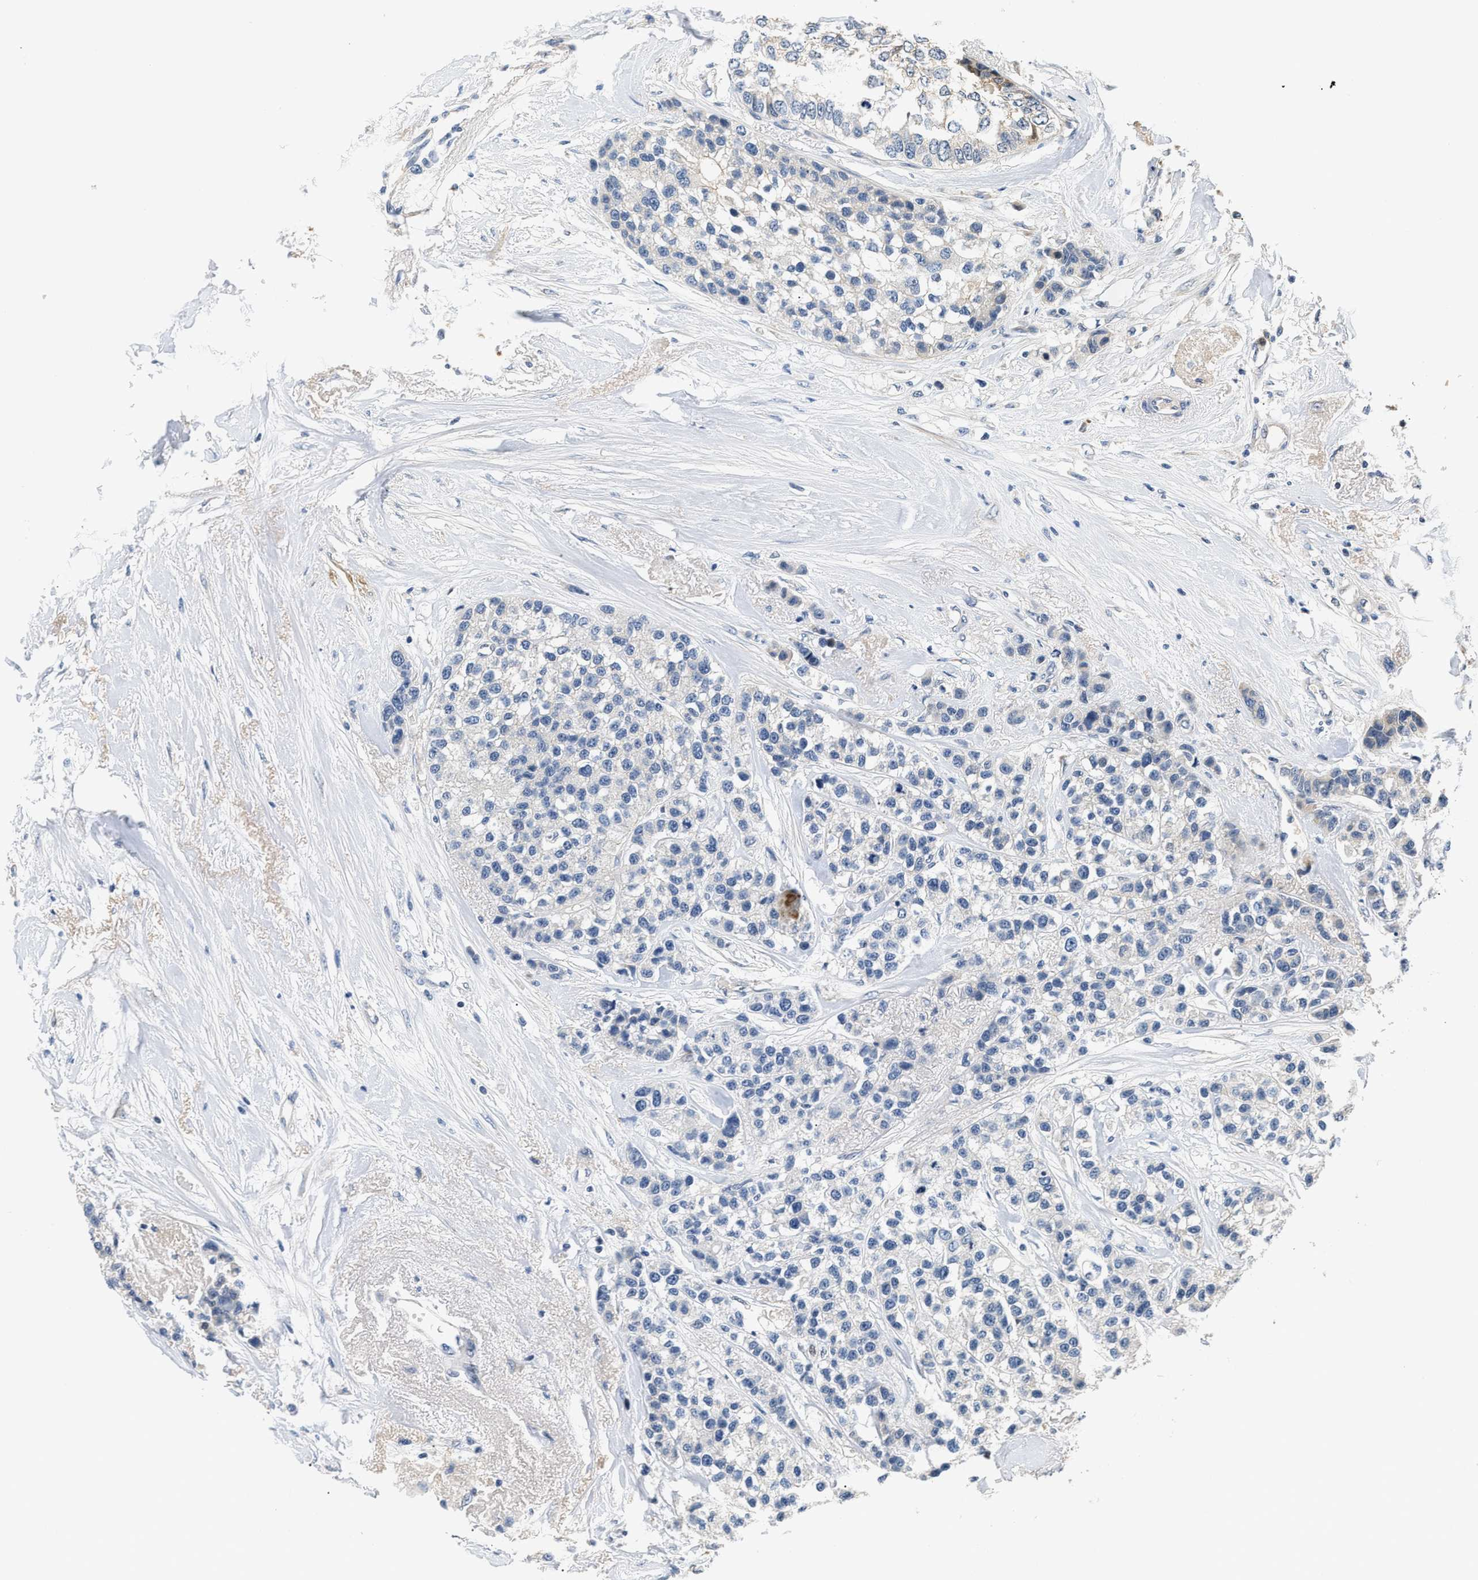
{"staining": {"intensity": "negative", "quantity": "none", "location": "none"}, "tissue": "breast cancer", "cell_type": "Tumor cells", "image_type": "cancer", "snomed": [{"axis": "morphology", "description": "Duct carcinoma"}, {"axis": "topography", "description": "Breast"}], "caption": "Breast intraductal carcinoma was stained to show a protein in brown. There is no significant expression in tumor cells.", "gene": "TNIP2", "patient": {"sex": "female", "age": 51}}